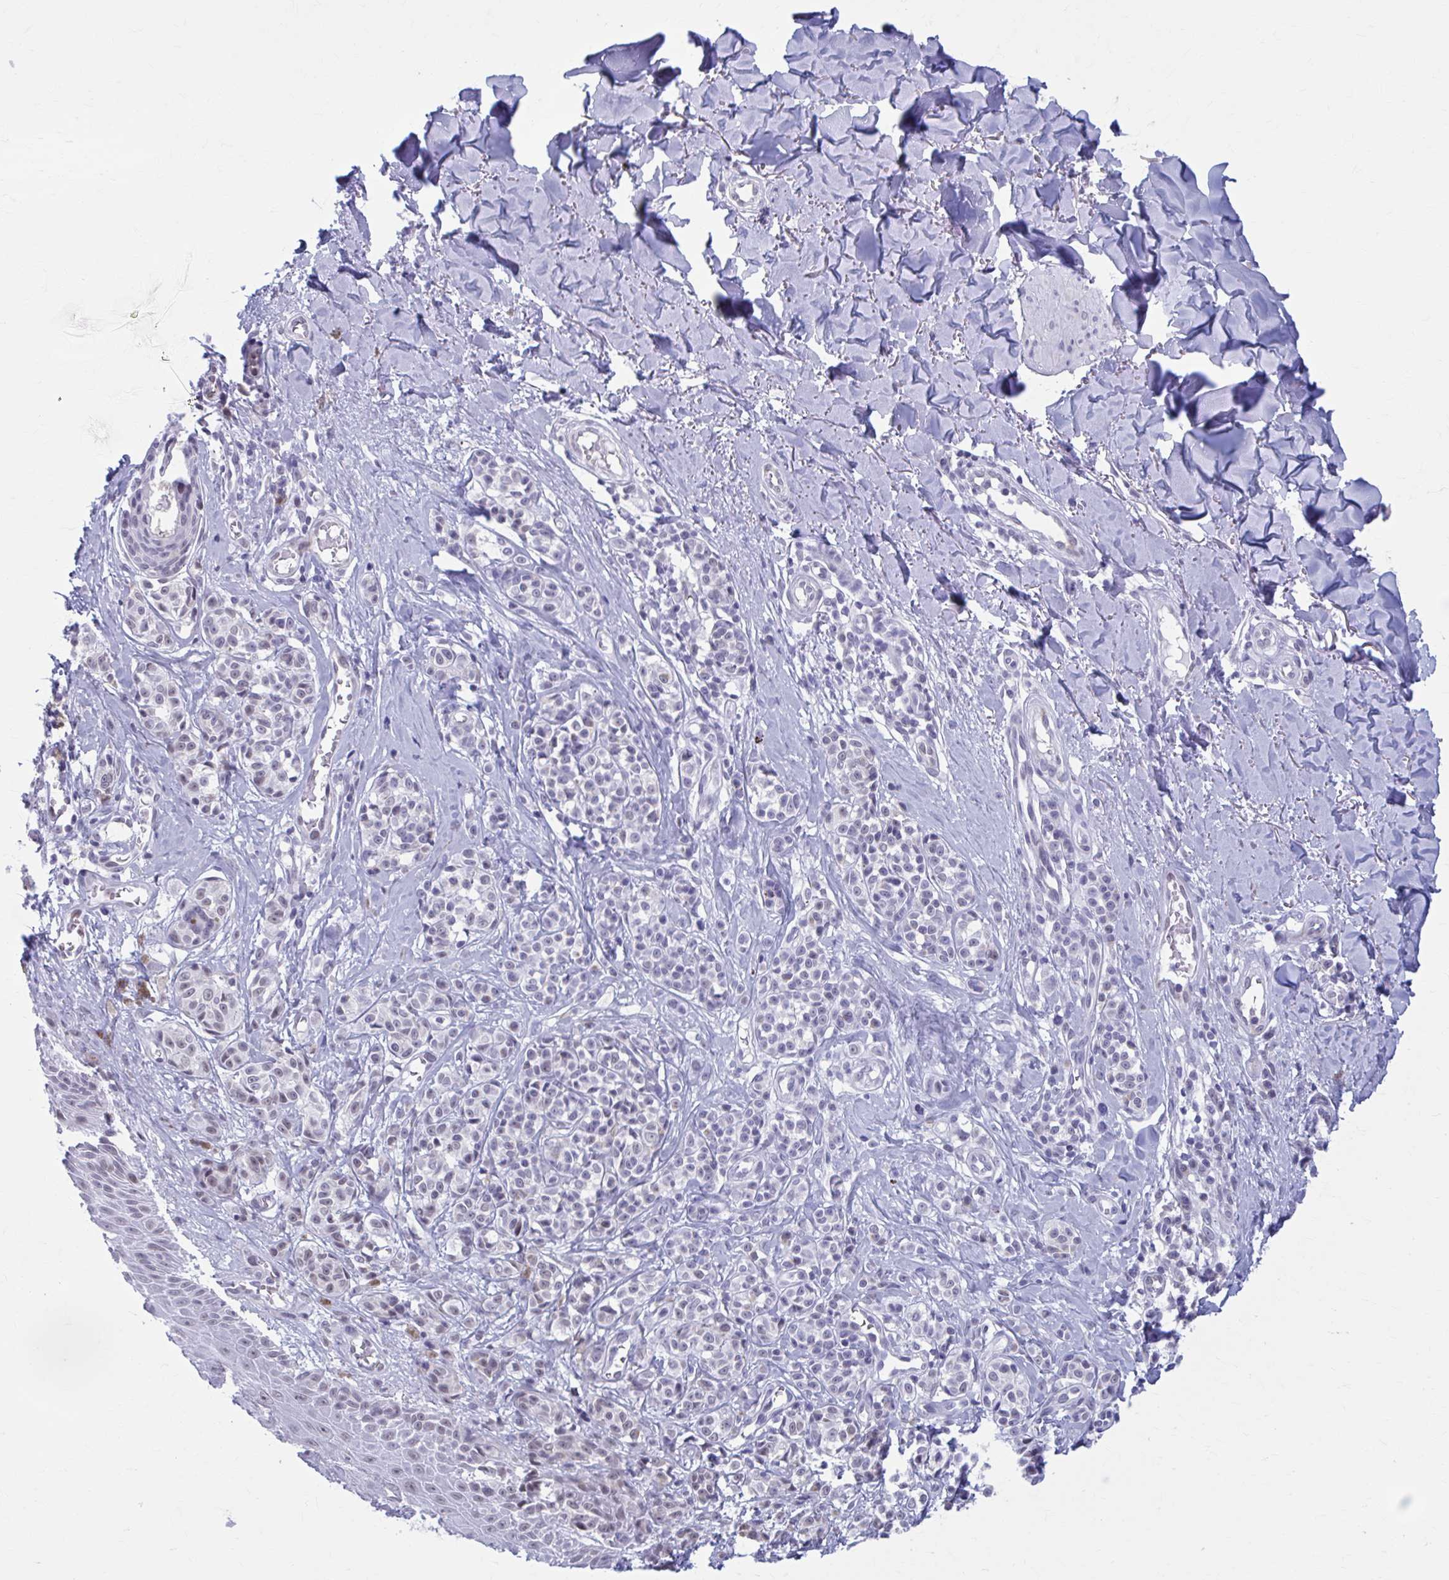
{"staining": {"intensity": "weak", "quantity": "<25%", "location": "nuclear"}, "tissue": "melanoma", "cell_type": "Tumor cells", "image_type": "cancer", "snomed": [{"axis": "morphology", "description": "Malignant melanoma, NOS"}, {"axis": "topography", "description": "Skin"}], "caption": "A micrograph of melanoma stained for a protein reveals no brown staining in tumor cells.", "gene": "CCDC105", "patient": {"sex": "male", "age": 74}}